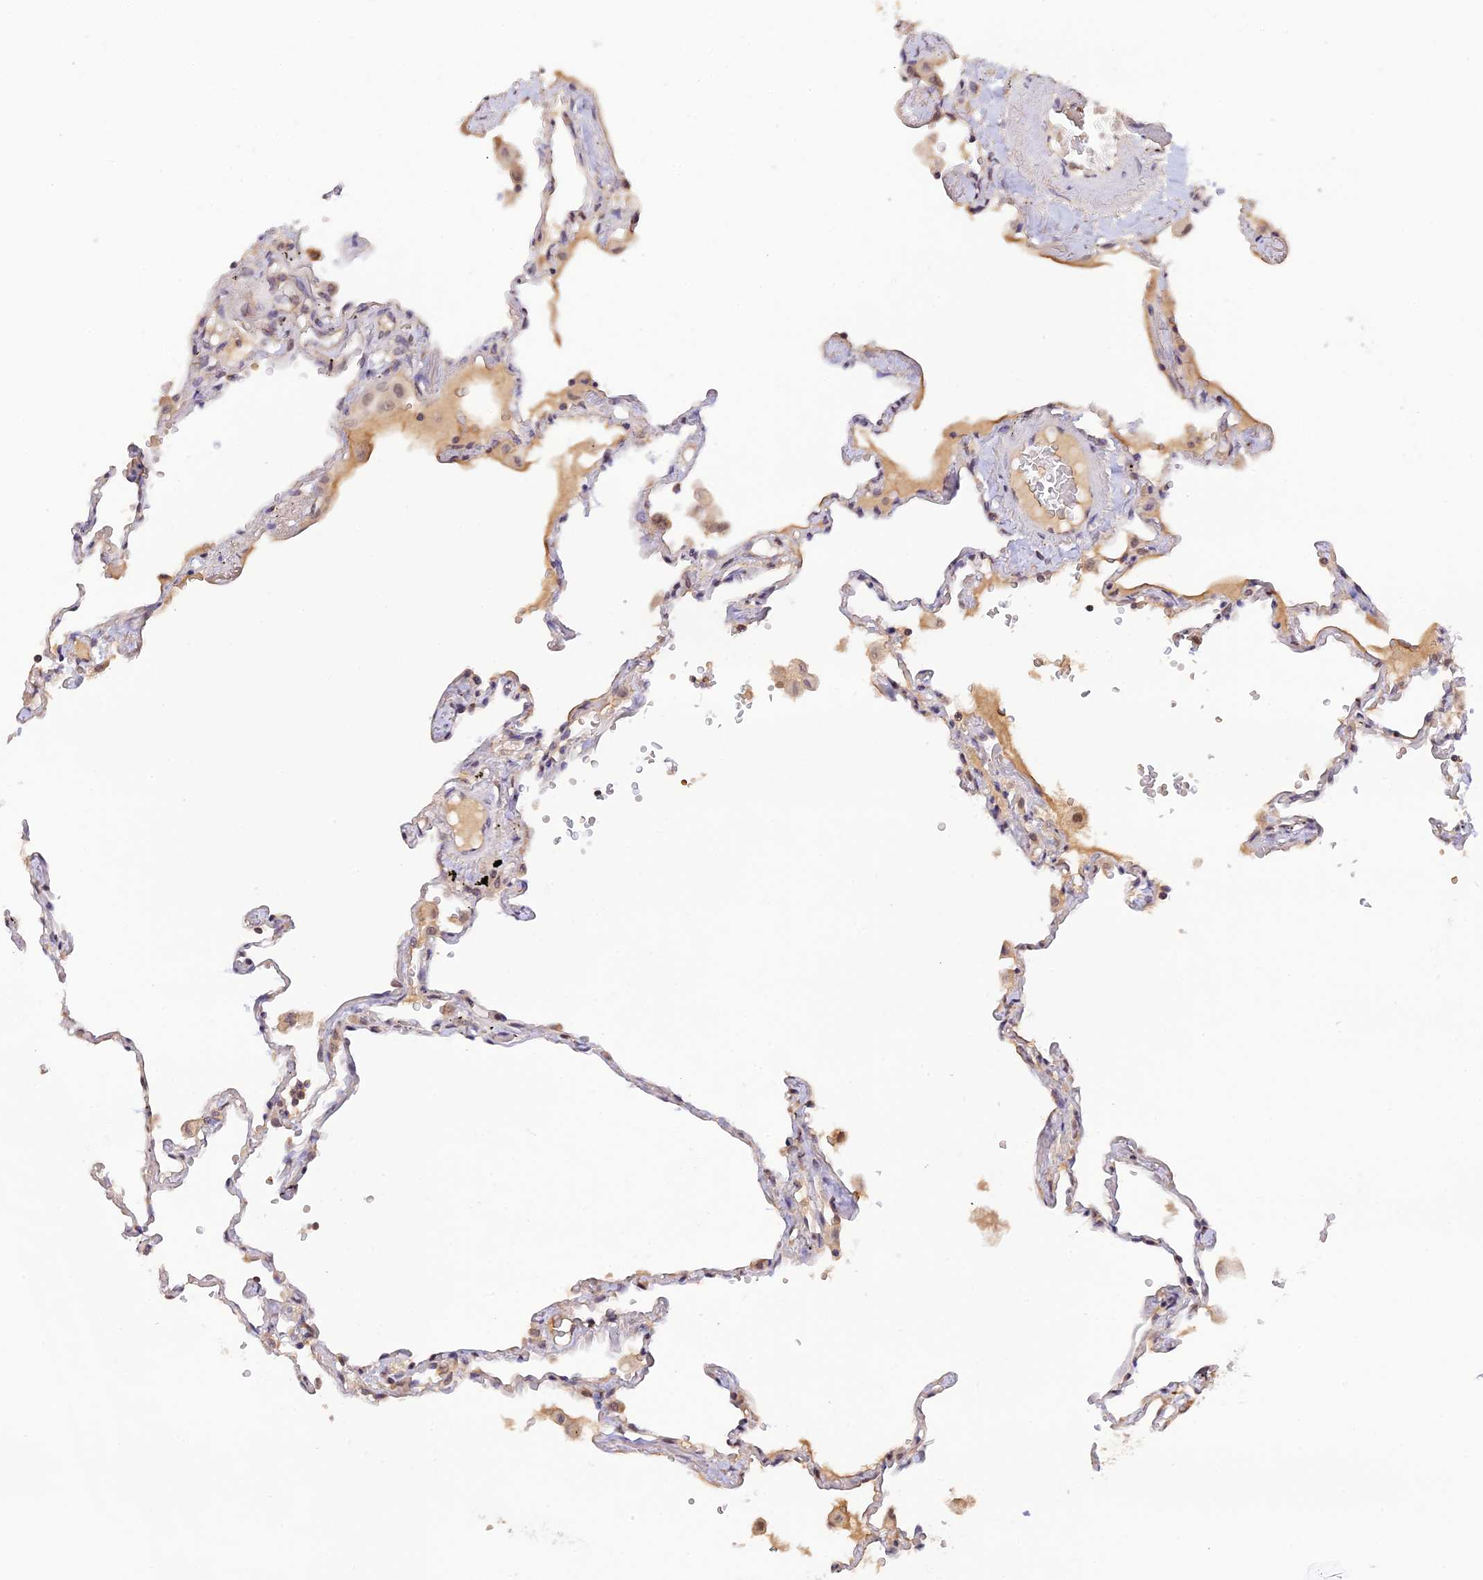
{"staining": {"intensity": "negative", "quantity": "none", "location": "none"}, "tissue": "lung", "cell_type": "Alveolar cells", "image_type": "normal", "snomed": [{"axis": "morphology", "description": "Normal tissue, NOS"}, {"axis": "topography", "description": "Lung"}], "caption": "DAB (3,3'-diaminobenzidine) immunohistochemical staining of normal human lung exhibits no significant expression in alveolar cells. The staining was performed using DAB (3,3'-diaminobenzidine) to visualize the protein expression in brown, while the nuclei were stained in blue with hematoxylin (Magnification: 20x).", "gene": "ZNF436", "patient": {"sex": "female", "age": 67}}